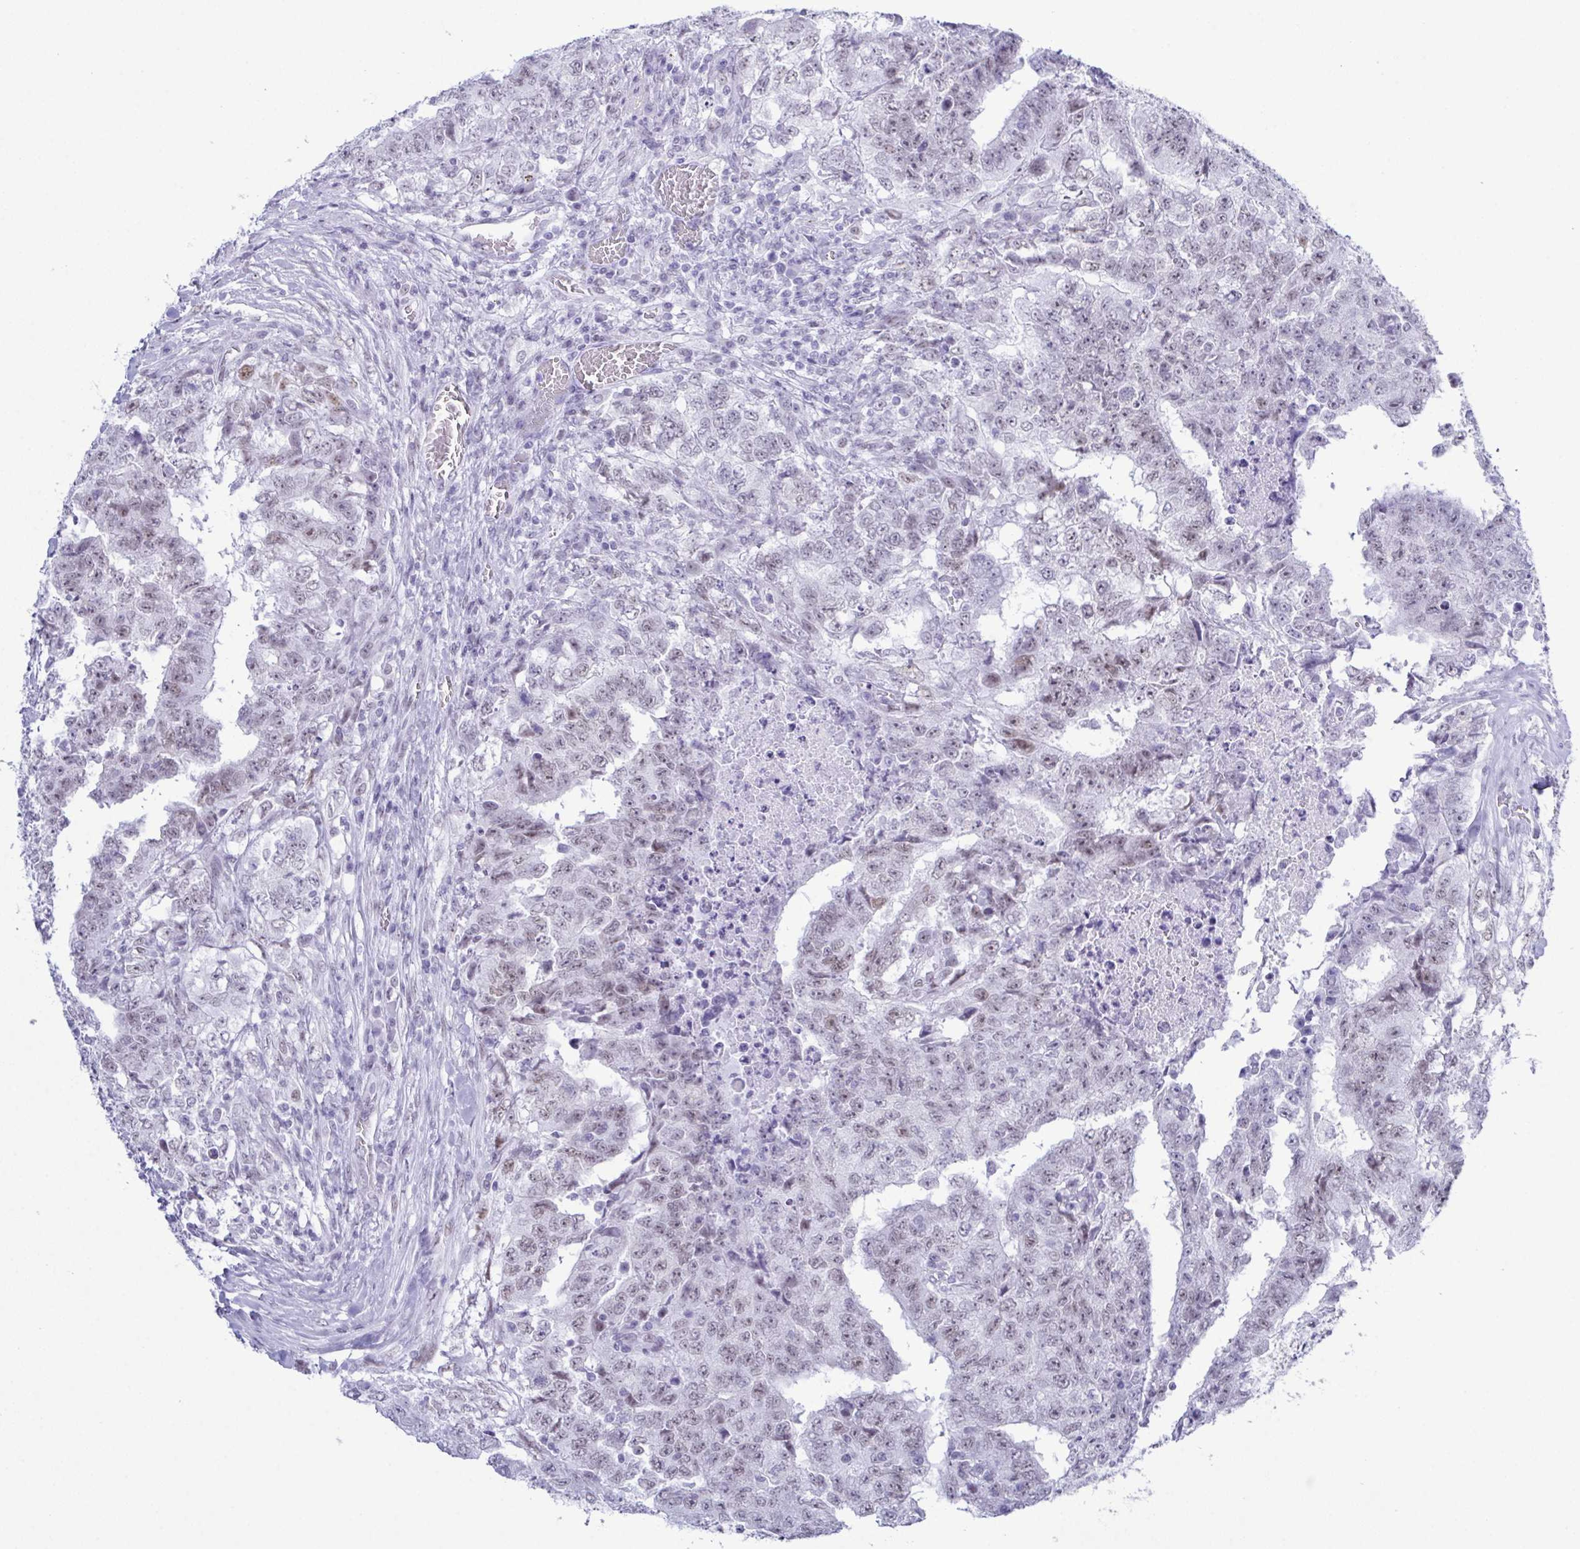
{"staining": {"intensity": "moderate", "quantity": "25%-75%", "location": "nuclear"}, "tissue": "testis cancer", "cell_type": "Tumor cells", "image_type": "cancer", "snomed": [{"axis": "morphology", "description": "Carcinoma, Embryonal, NOS"}, {"axis": "topography", "description": "Testis"}], "caption": "IHC of testis cancer (embryonal carcinoma) displays medium levels of moderate nuclear staining in approximately 25%-75% of tumor cells.", "gene": "SUGP2", "patient": {"sex": "male", "age": 24}}